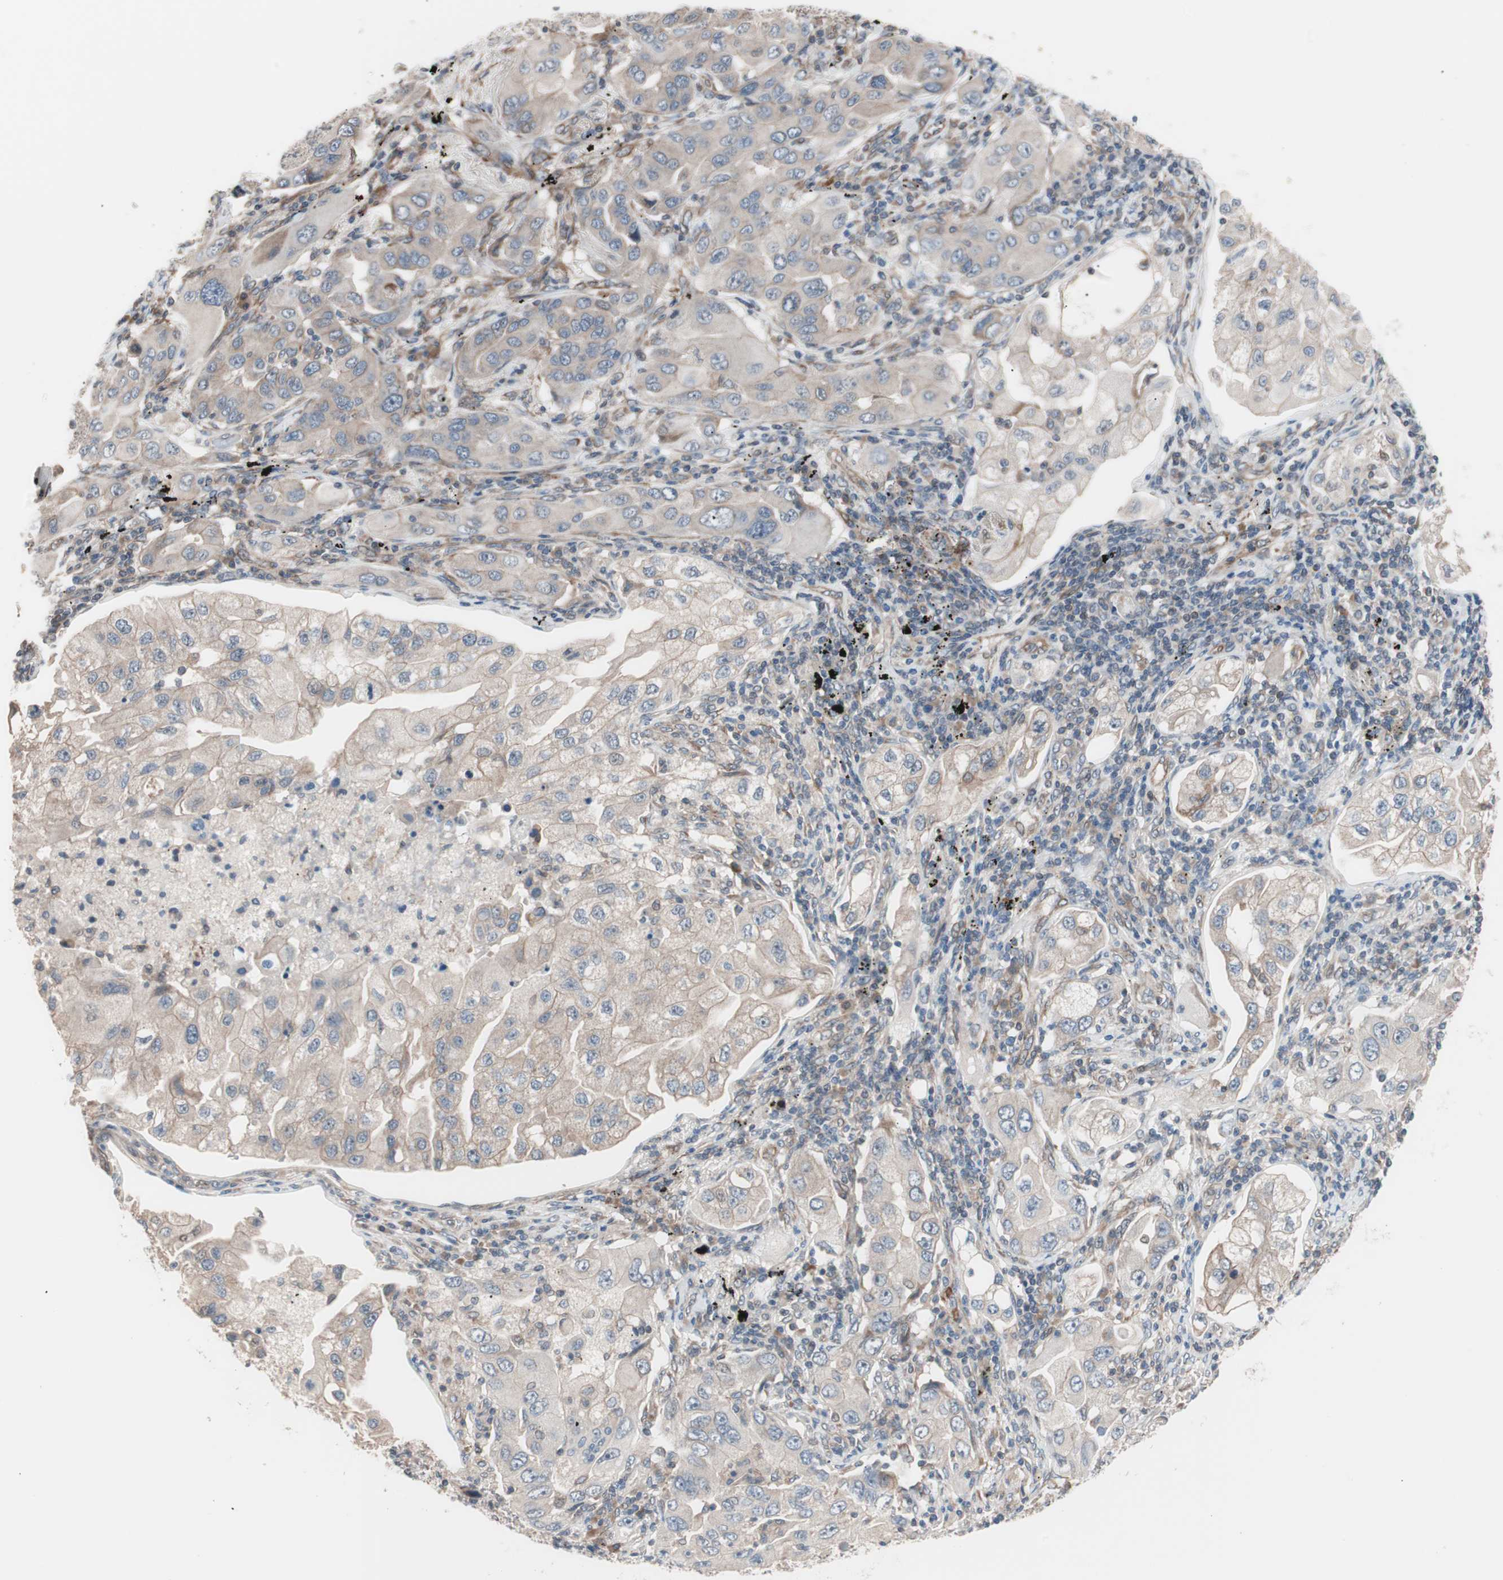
{"staining": {"intensity": "weak", "quantity": "25%-75%", "location": "cytoplasmic/membranous"}, "tissue": "lung cancer", "cell_type": "Tumor cells", "image_type": "cancer", "snomed": [{"axis": "morphology", "description": "Adenocarcinoma, NOS"}, {"axis": "topography", "description": "Lung"}], "caption": "Immunohistochemical staining of human adenocarcinoma (lung) displays low levels of weak cytoplasmic/membranous protein expression in about 25%-75% of tumor cells.", "gene": "SMG1", "patient": {"sex": "female", "age": 65}}